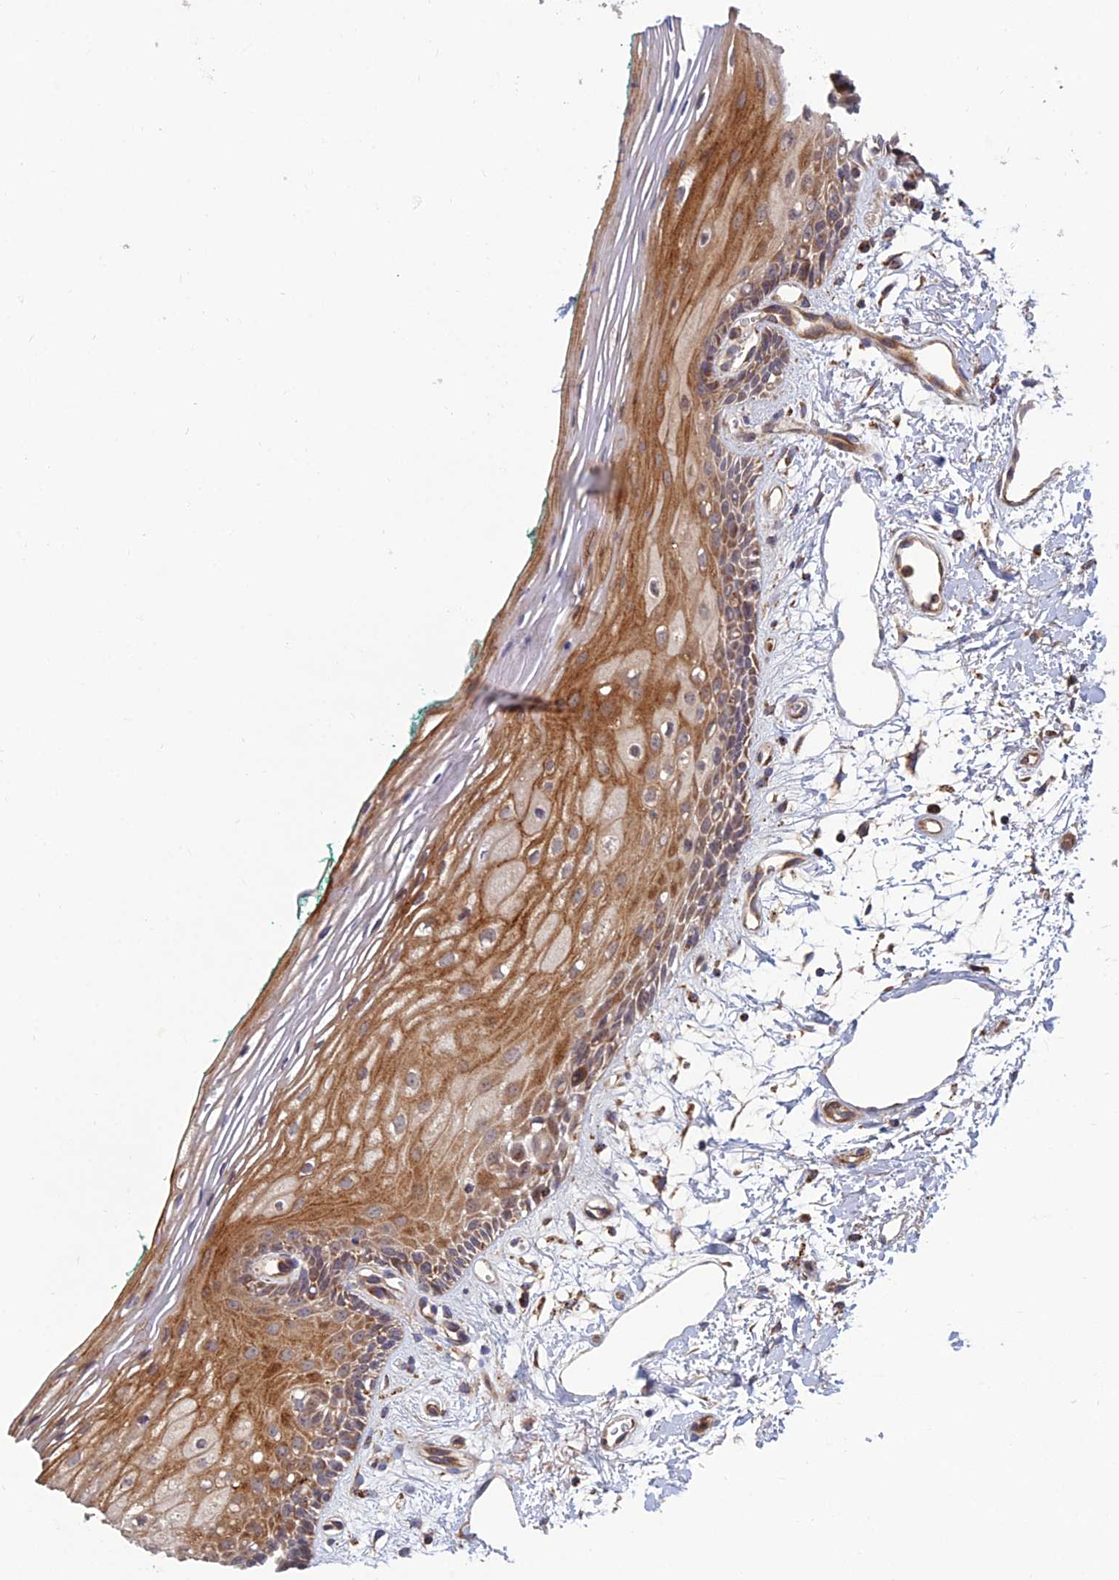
{"staining": {"intensity": "moderate", "quantity": ">75%", "location": "cytoplasmic/membranous"}, "tissue": "oral mucosa", "cell_type": "Squamous epithelial cells", "image_type": "normal", "snomed": [{"axis": "morphology", "description": "Normal tissue, NOS"}, {"axis": "topography", "description": "Skeletal muscle"}, {"axis": "topography", "description": "Oral tissue"}, {"axis": "topography", "description": "Peripheral nerve tissue"}], "caption": "High-power microscopy captured an IHC image of unremarkable oral mucosa, revealing moderate cytoplasmic/membranous staining in approximately >75% of squamous epithelial cells.", "gene": "RIC8B", "patient": {"sex": "female", "age": 84}}